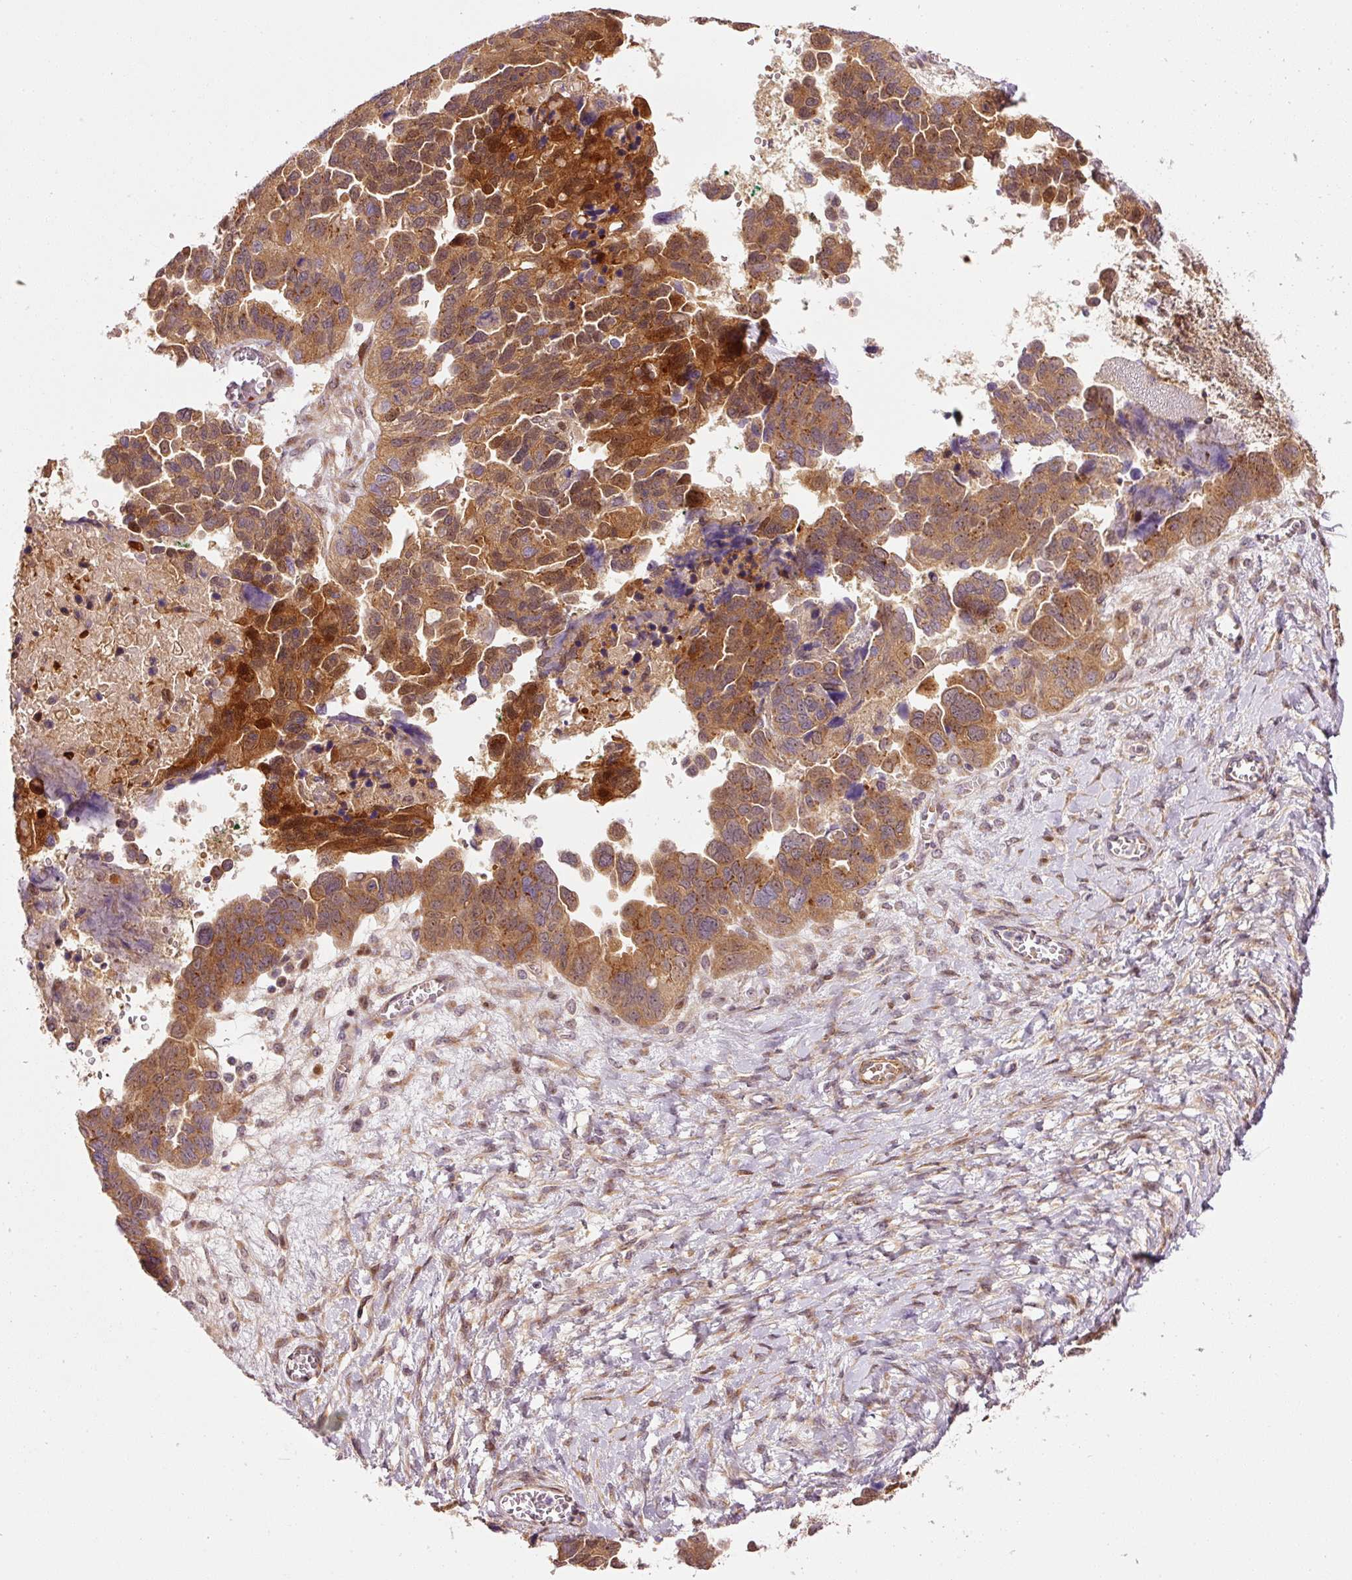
{"staining": {"intensity": "strong", "quantity": ">75%", "location": "cytoplasmic/membranous,nuclear"}, "tissue": "ovarian cancer", "cell_type": "Tumor cells", "image_type": "cancer", "snomed": [{"axis": "morphology", "description": "Cystadenocarcinoma, serous, NOS"}, {"axis": "topography", "description": "Ovary"}], "caption": "Immunohistochemical staining of serous cystadenocarcinoma (ovarian) shows high levels of strong cytoplasmic/membranous and nuclear protein expression in about >75% of tumor cells. Using DAB (brown) and hematoxylin (blue) stains, captured at high magnification using brightfield microscopy.", "gene": "PPP1R14B", "patient": {"sex": "female", "age": 64}}